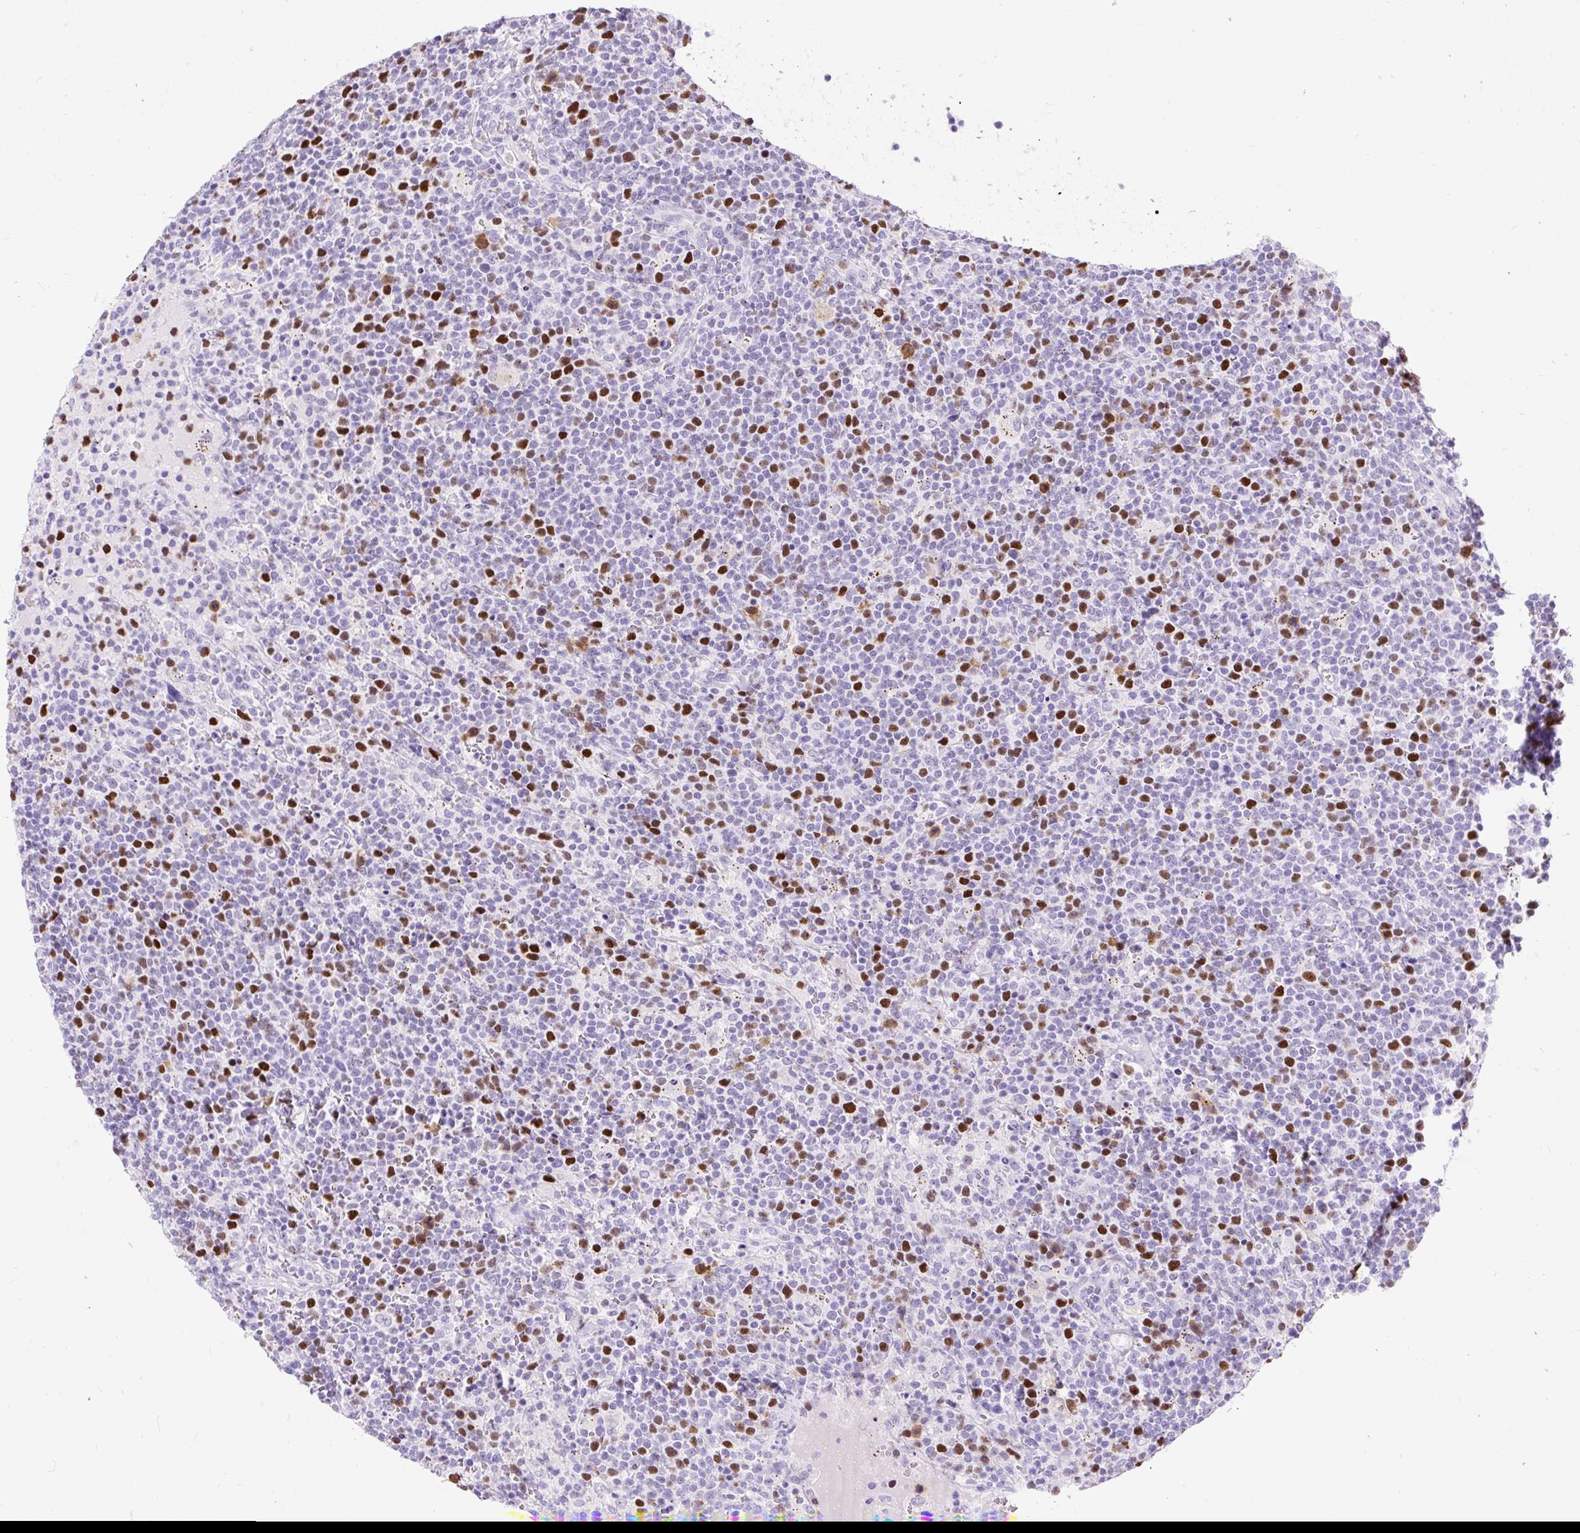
{"staining": {"intensity": "strong", "quantity": "<25%", "location": "nuclear"}, "tissue": "lymphoma", "cell_type": "Tumor cells", "image_type": "cancer", "snomed": [{"axis": "morphology", "description": "Malignant lymphoma, non-Hodgkin's type, High grade"}, {"axis": "topography", "description": "Lymph node"}], "caption": "A brown stain shows strong nuclear expression of a protein in lymphoma tumor cells. The staining was performed using DAB to visualize the protein expression in brown, while the nuclei were stained in blue with hematoxylin (Magnification: 20x).", "gene": "RACGAP1", "patient": {"sex": "male", "age": 61}}